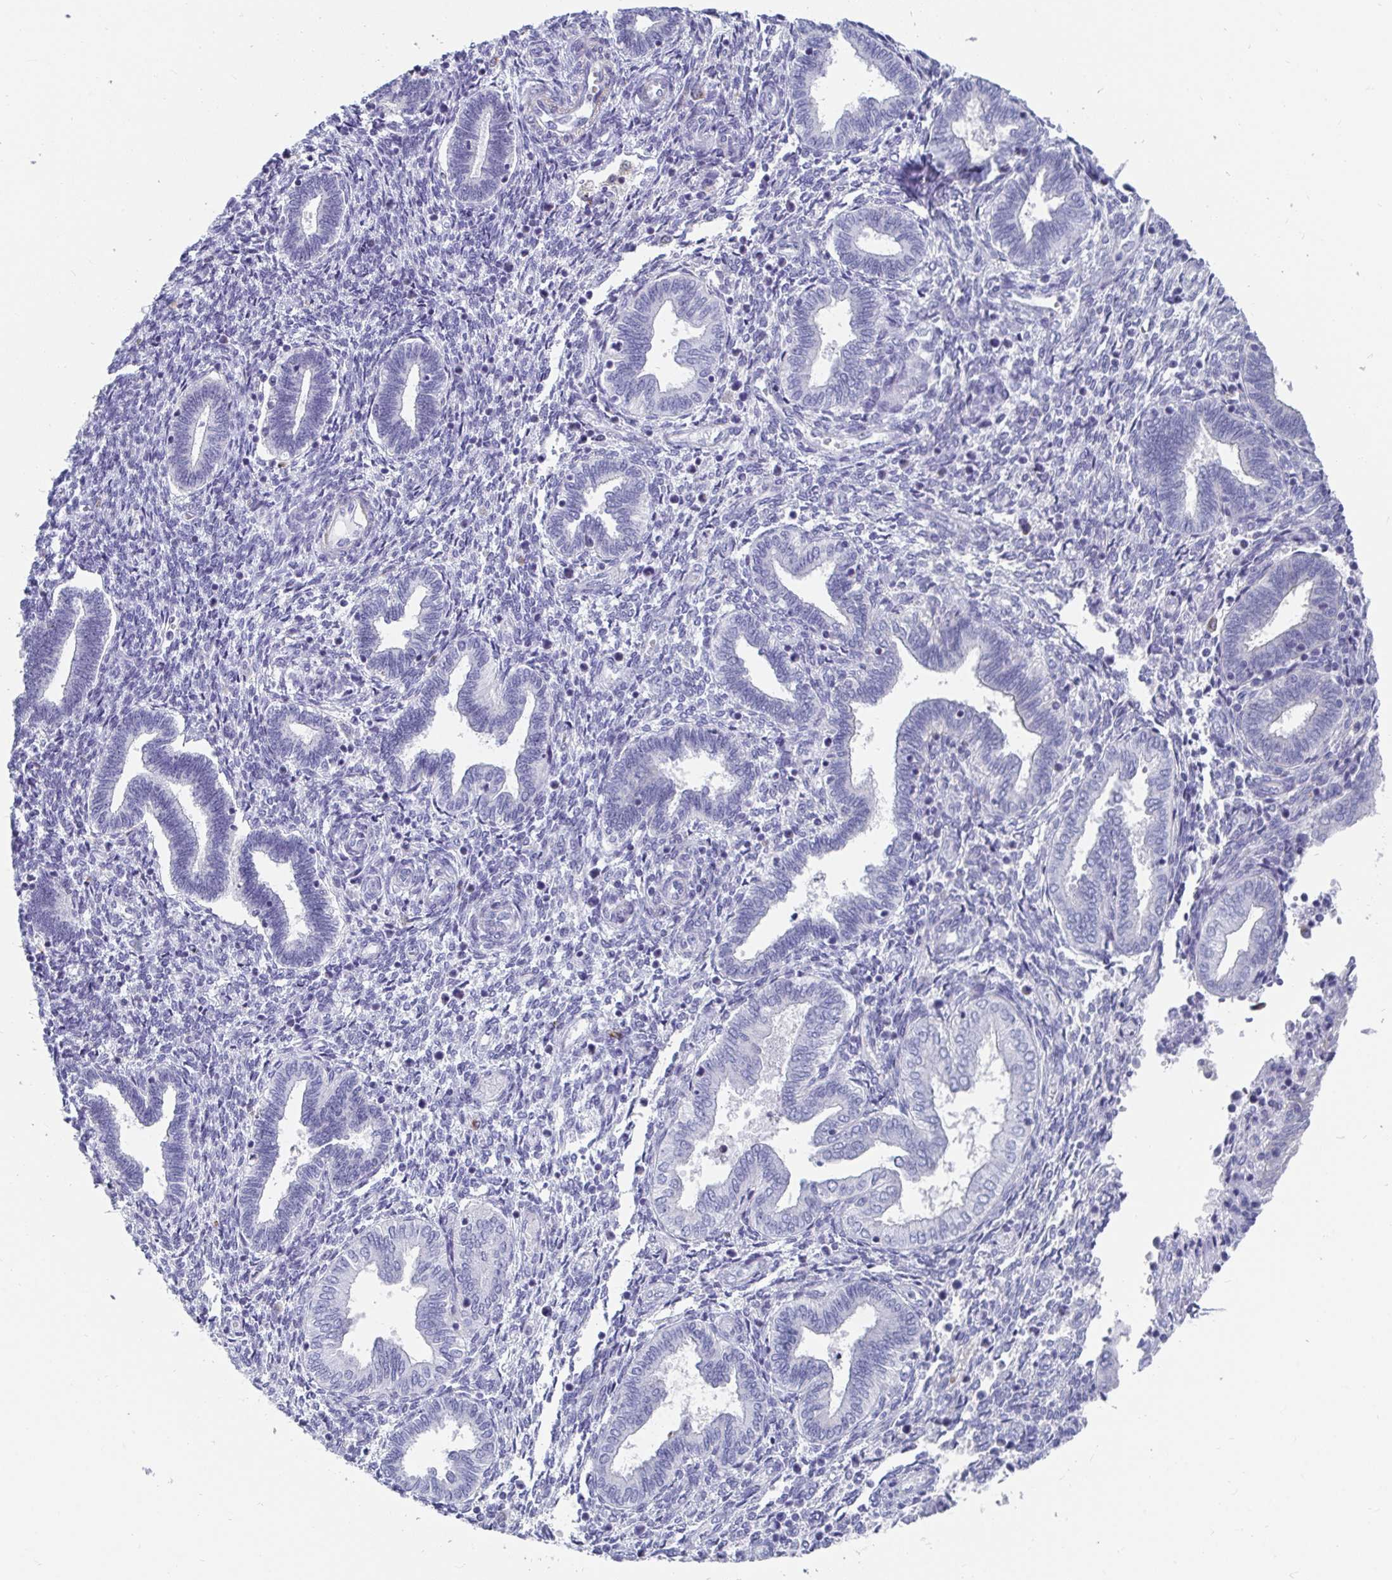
{"staining": {"intensity": "negative", "quantity": "none", "location": "none"}, "tissue": "endometrium", "cell_type": "Cells in endometrial stroma", "image_type": "normal", "snomed": [{"axis": "morphology", "description": "Normal tissue, NOS"}, {"axis": "topography", "description": "Endometrium"}], "caption": "This is an immunohistochemistry histopathology image of unremarkable human endometrium. There is no expression in cells in endometrial stroma.", "gene": "ZFP82", "patient": {"sex": "female", "age": 42}}